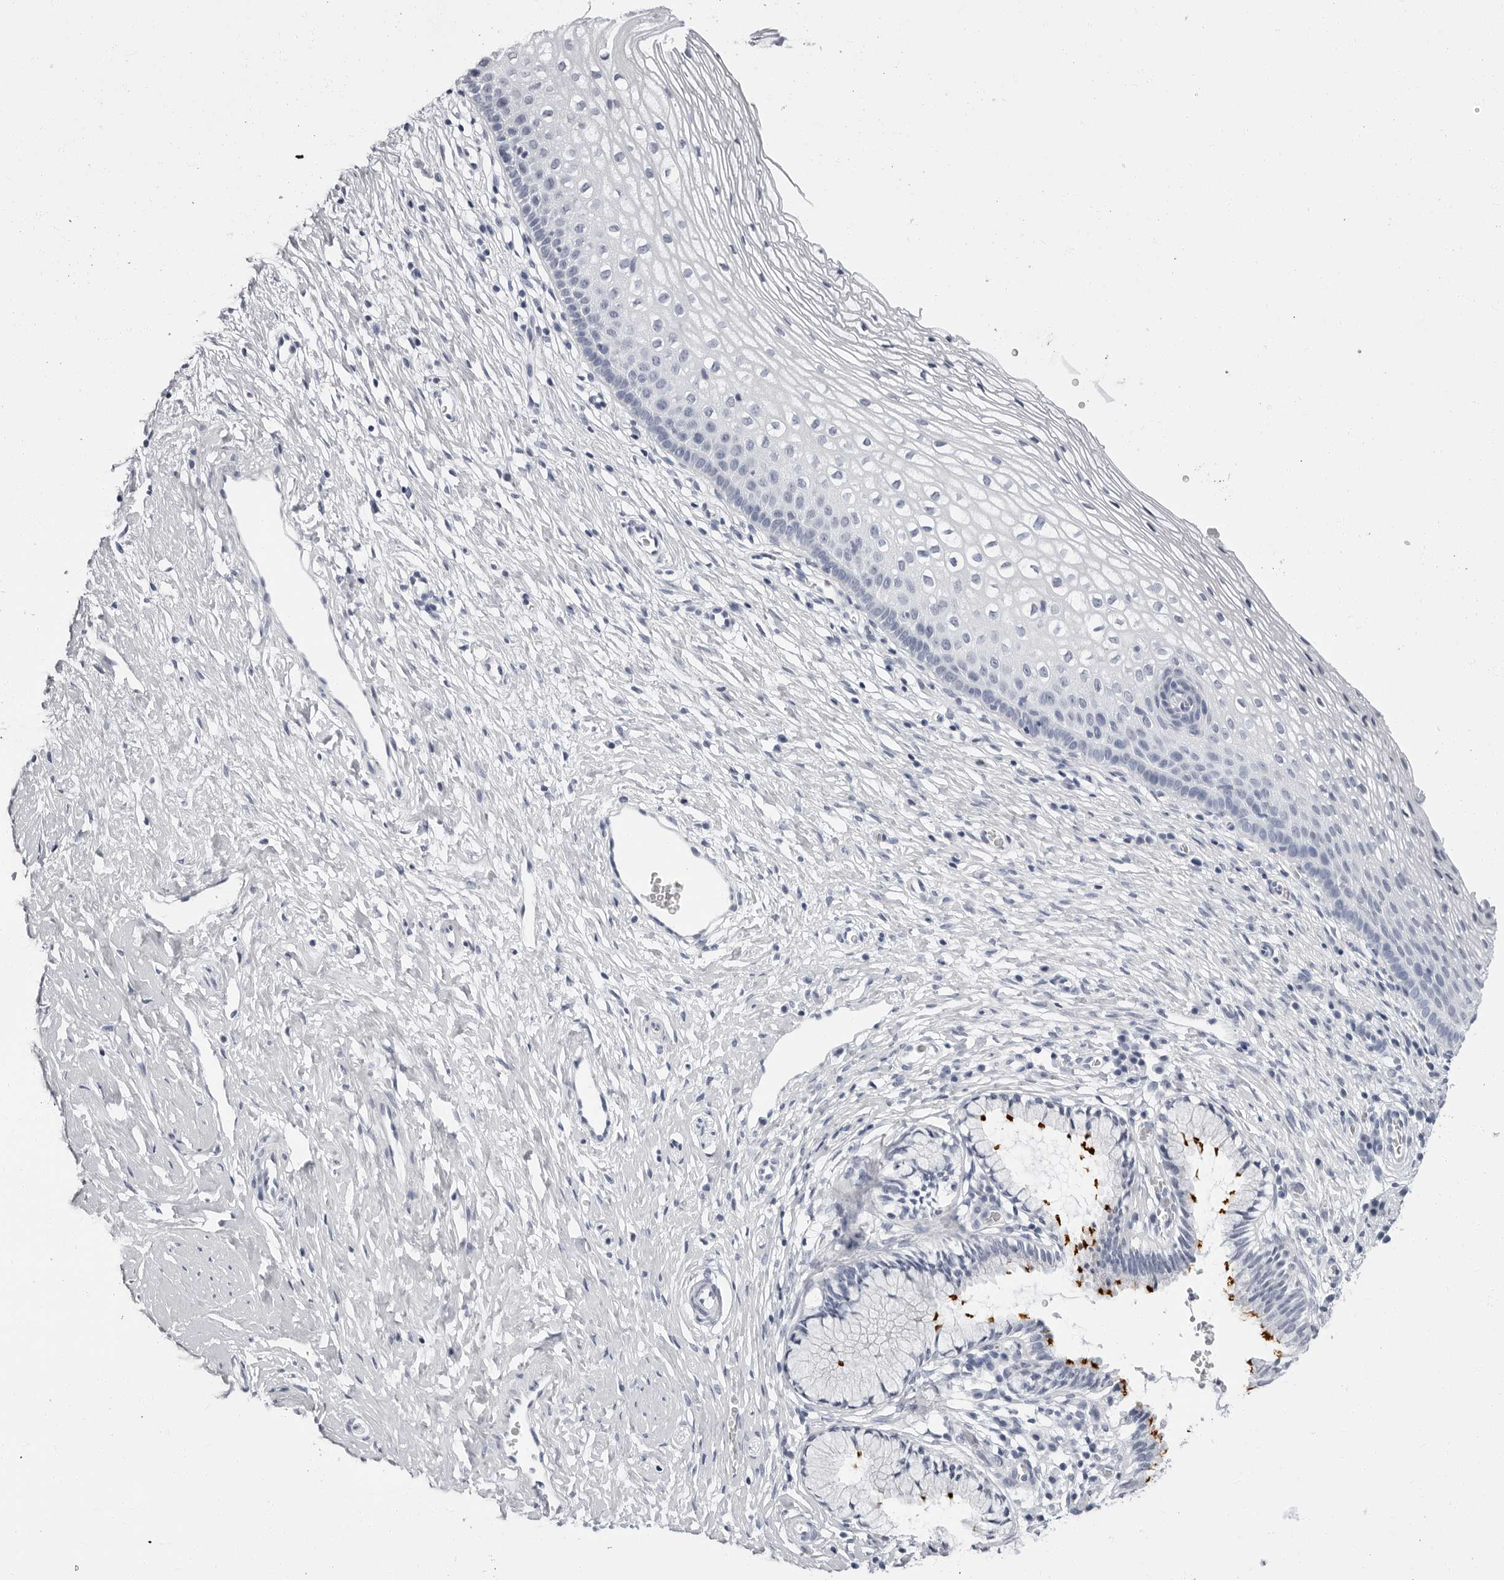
{"staining": {"intensity": "strong", "quantity": "<25%", "location": "cytoplasmic/membranous"}, "tissue": "cervix", "cell_type": "Glandular cells", "image_type": "normal", "snomed": [{"axis": "morphology", "description": "Normal tissue, NOS"}, {"axis": "topography", "description": "Cervix"}], "caption": "This is a photomicrograph of immunohistochemistry staining of benign cervix, which shows strong staining in the cytoplasmic/membranous of glandular cells.", "gene": "ERICH3", "patient": {"sex": "female", "age": 27}}